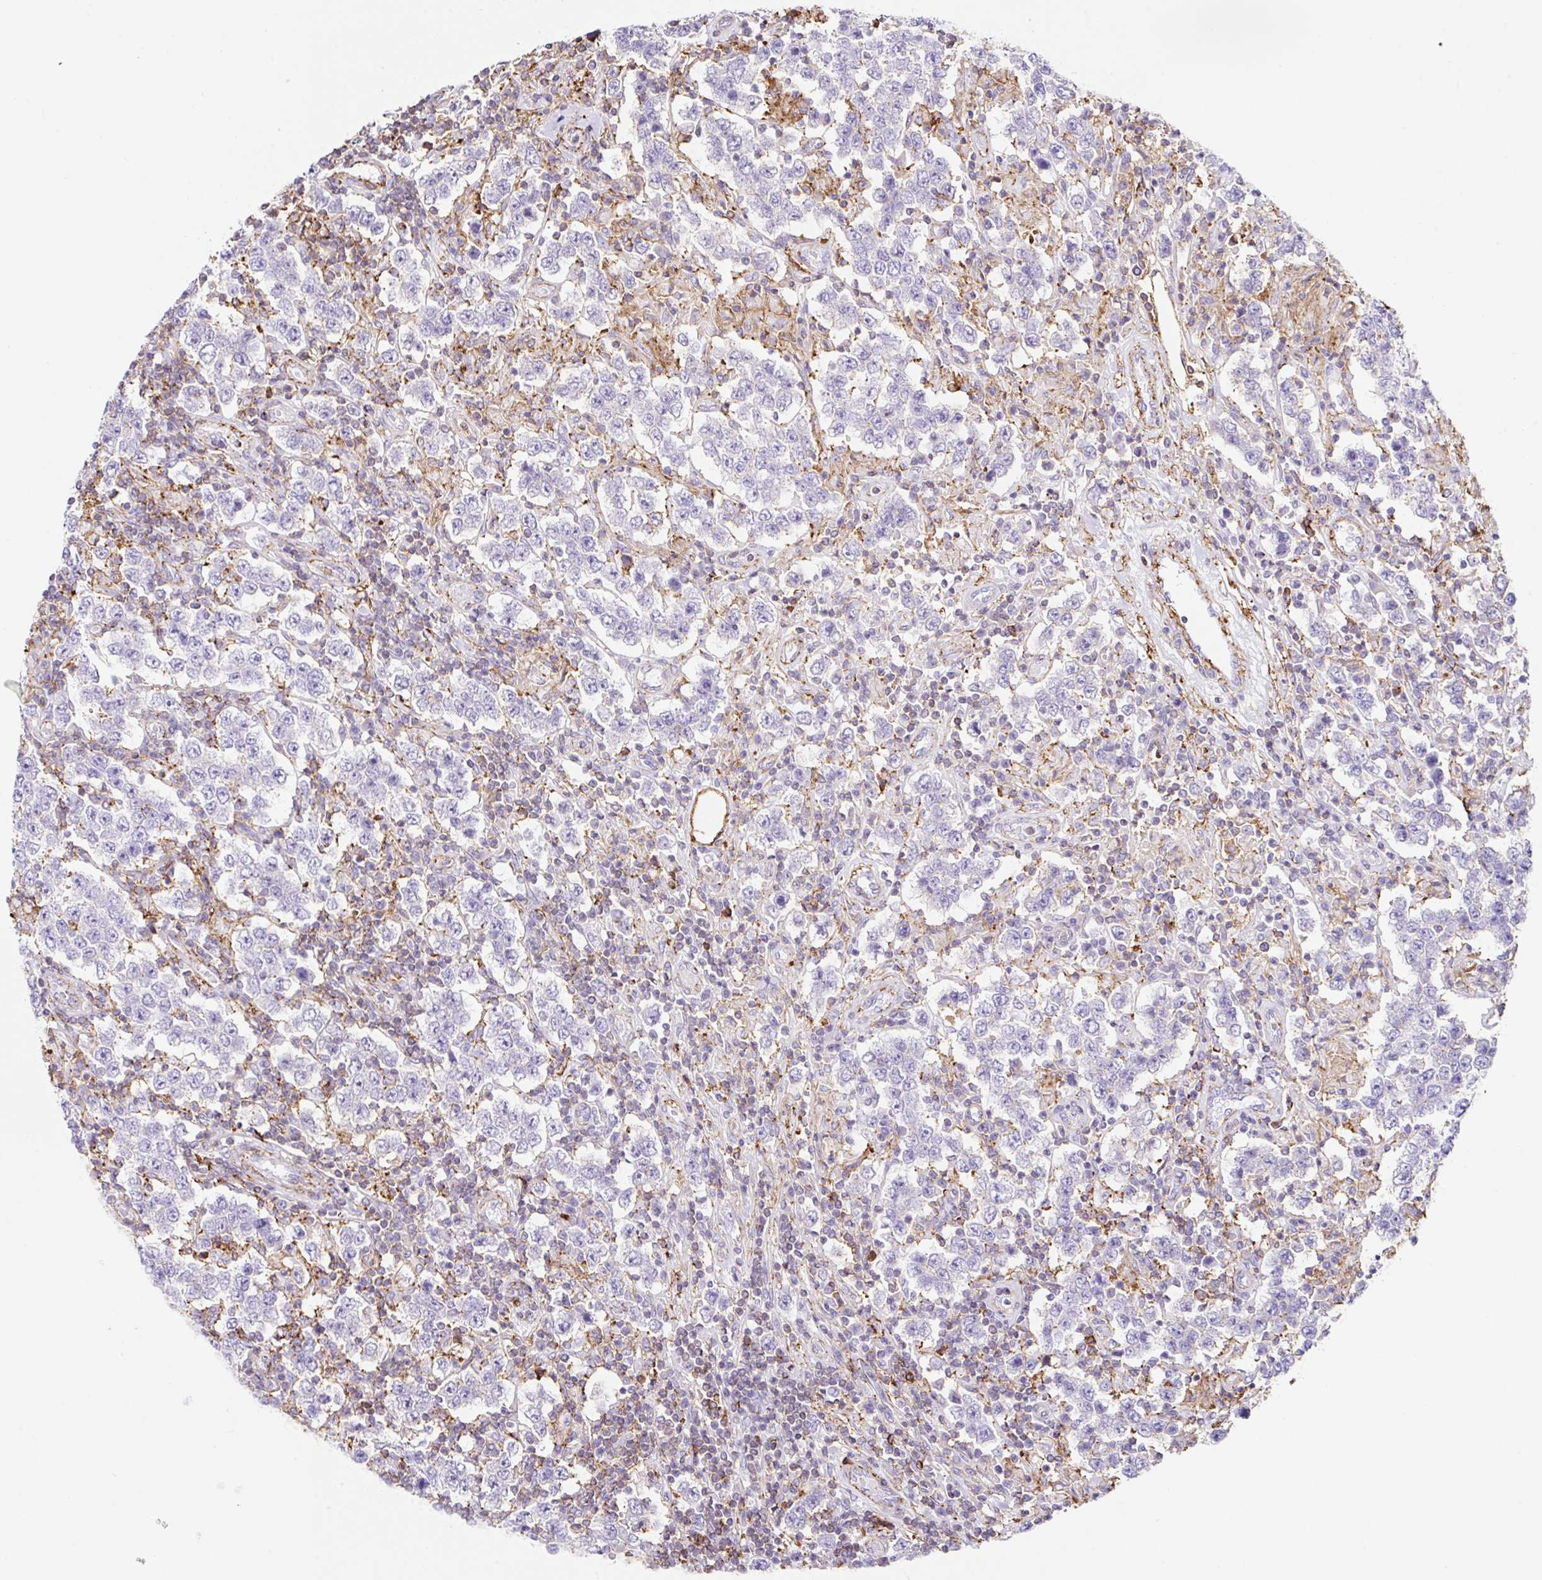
{"staining": {"intensity": "negative", "quantity": "none", "location": "none"}, "tissue": "testis cancer", "cell_type": "Tumor cells", "image_type": "cancer", "snomed": [{"axis": "morphology", "description": "Normal tissue, NOS"}, {"axis": "morphology", "description": "Urothelial carcinoma, High grade"}, {"axis": "morphology", "description": "Seminoma, NOS"}, {"axis": "morphology", "description": "Carcinoma, Embryonal, NOS"}, {"axis": "topography", "description": "Urinary bladder"}, {"axis": "topography", "description": "Testis"}], "caption": "This is an IHC micrograph of testis cancer (high-grade urothelial carcinoma). There is no positivity in tumor cells.", "gene": "MTTP", "patient": {"sex": "male", "age": 41}}